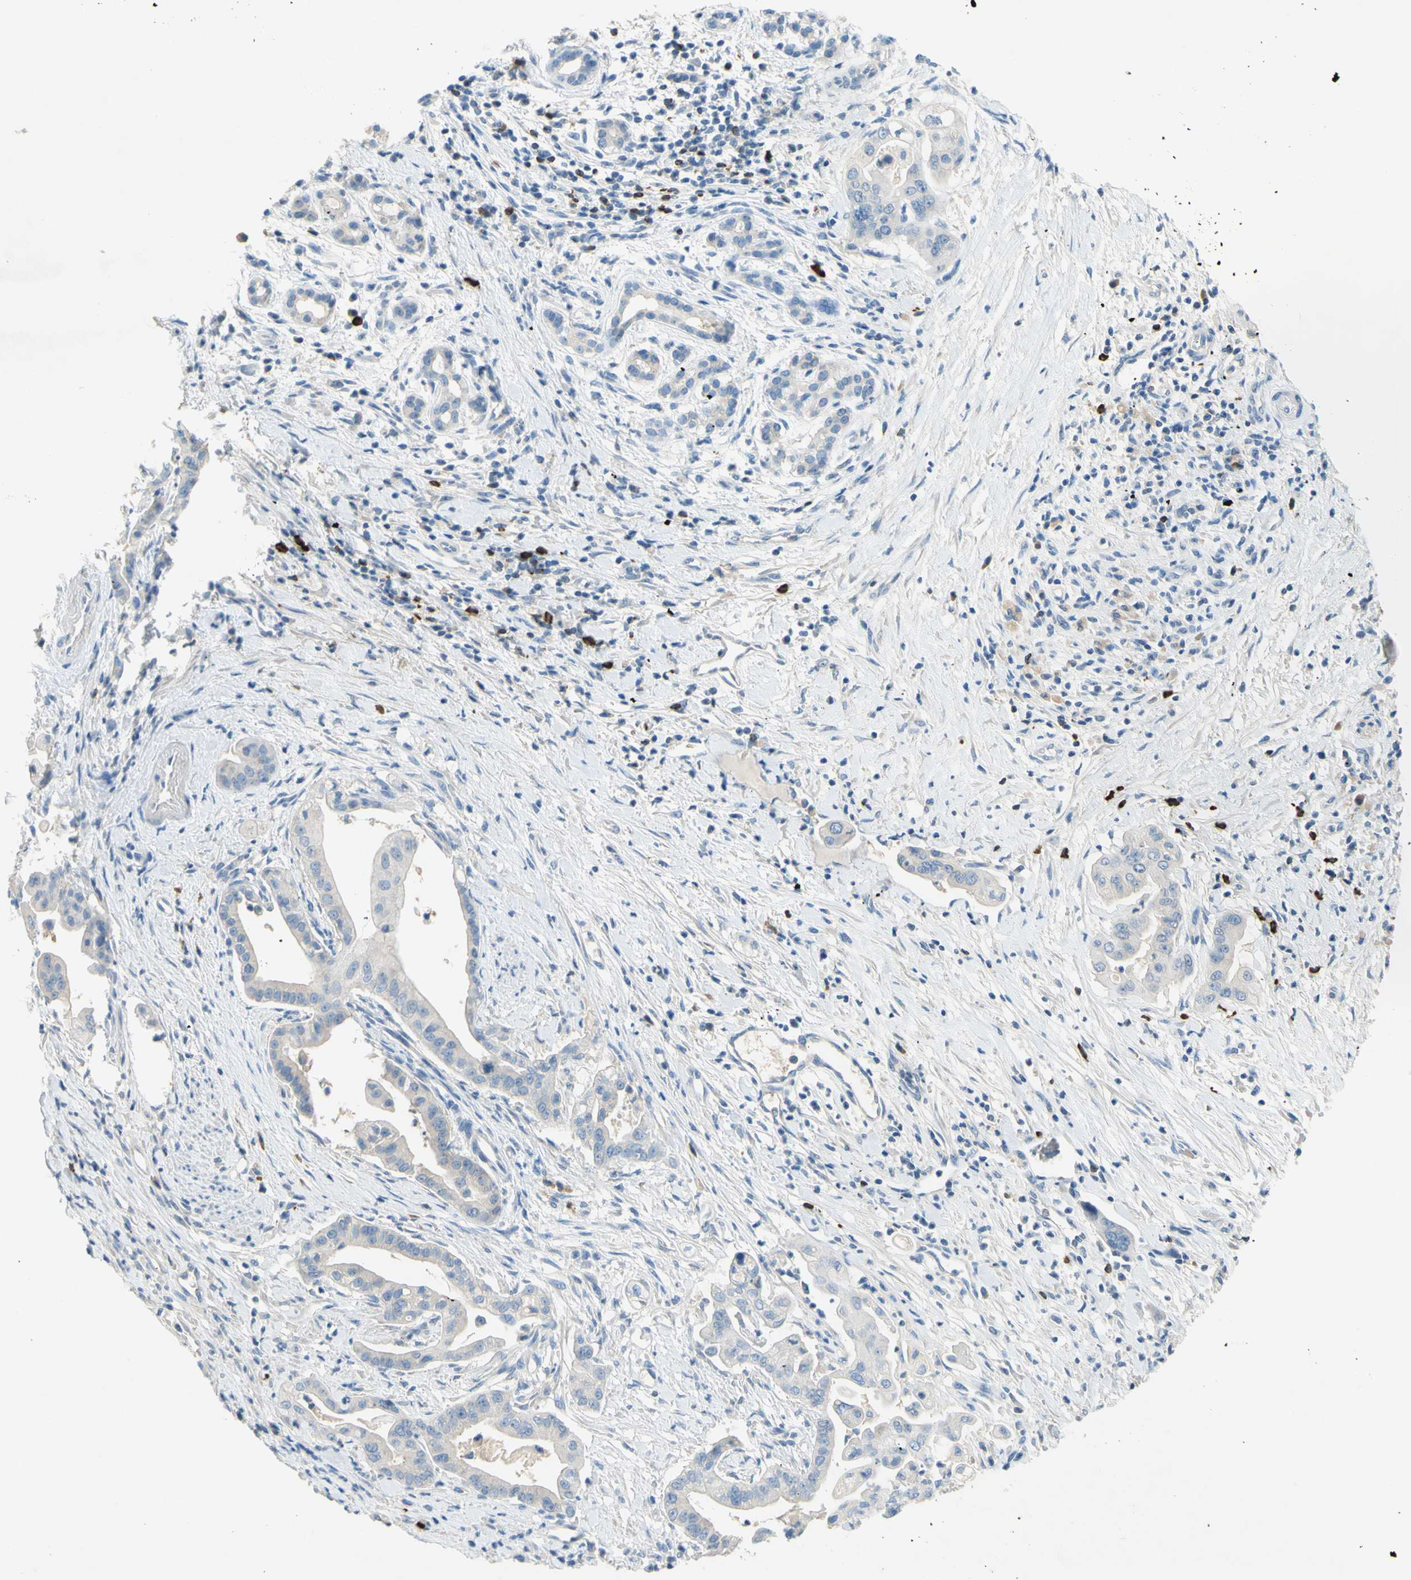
{"staining": {"intensity": "negative", "quantity": "none", "location": "none"}, "tissue": "pancreatic cancer", "cell_type": "Tumor cells", "image_type": "cancer", "snomed": [{"axis": "morphology", "description": "Adenocarcinoma, NOS"}, {"axis": "topography", "description": "Pancreas"}], "caption": "Human pancreatic adenocarcinoma stained for a protein using immunohistochemistry (IHC) reveals no staining in tumor cells.", "gene": "PACSIN1", "patient": {"sex": "female", "age": 75}}